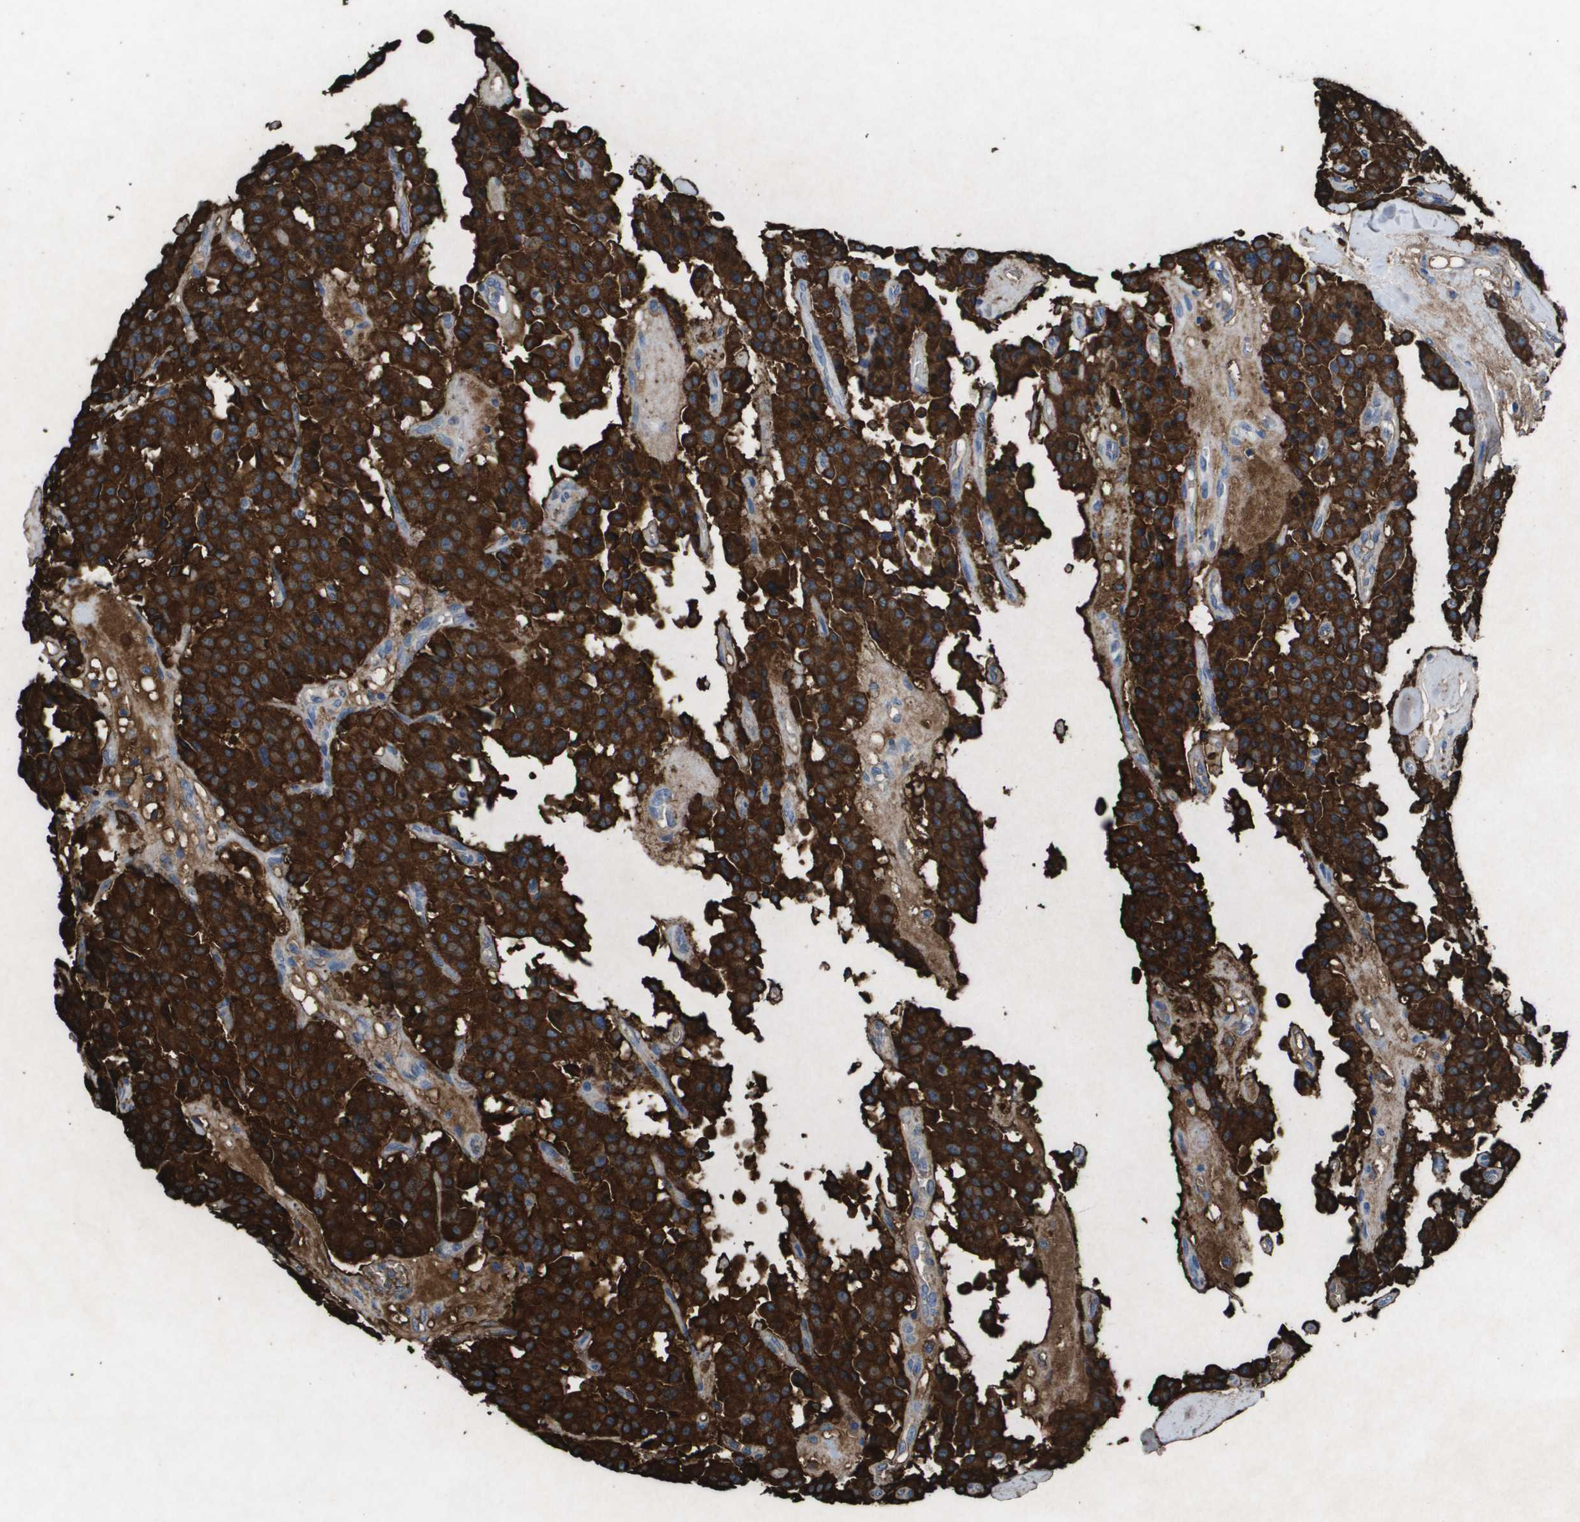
{"staining": {"intensity": "strong", "quantity": ">75%", "location": "cytoplasmic/membranous"}, "tissue": "carcinoid", "cell_type": "Tumor cells", "image_type": "cancer", "snomed": [{"axis": "morphology", "description": "Carcinoid, malignant, NOS"}, {"axis": "topography", "description": "Lung"}], "caption": "Human malignant carcinoid stained with a brown dye shows strong cytoplasmic/membranous positive positivity in approximately >75% of tumor cells.", "gene": "VTN", "patient": {"sex": "male", "age": 30}}